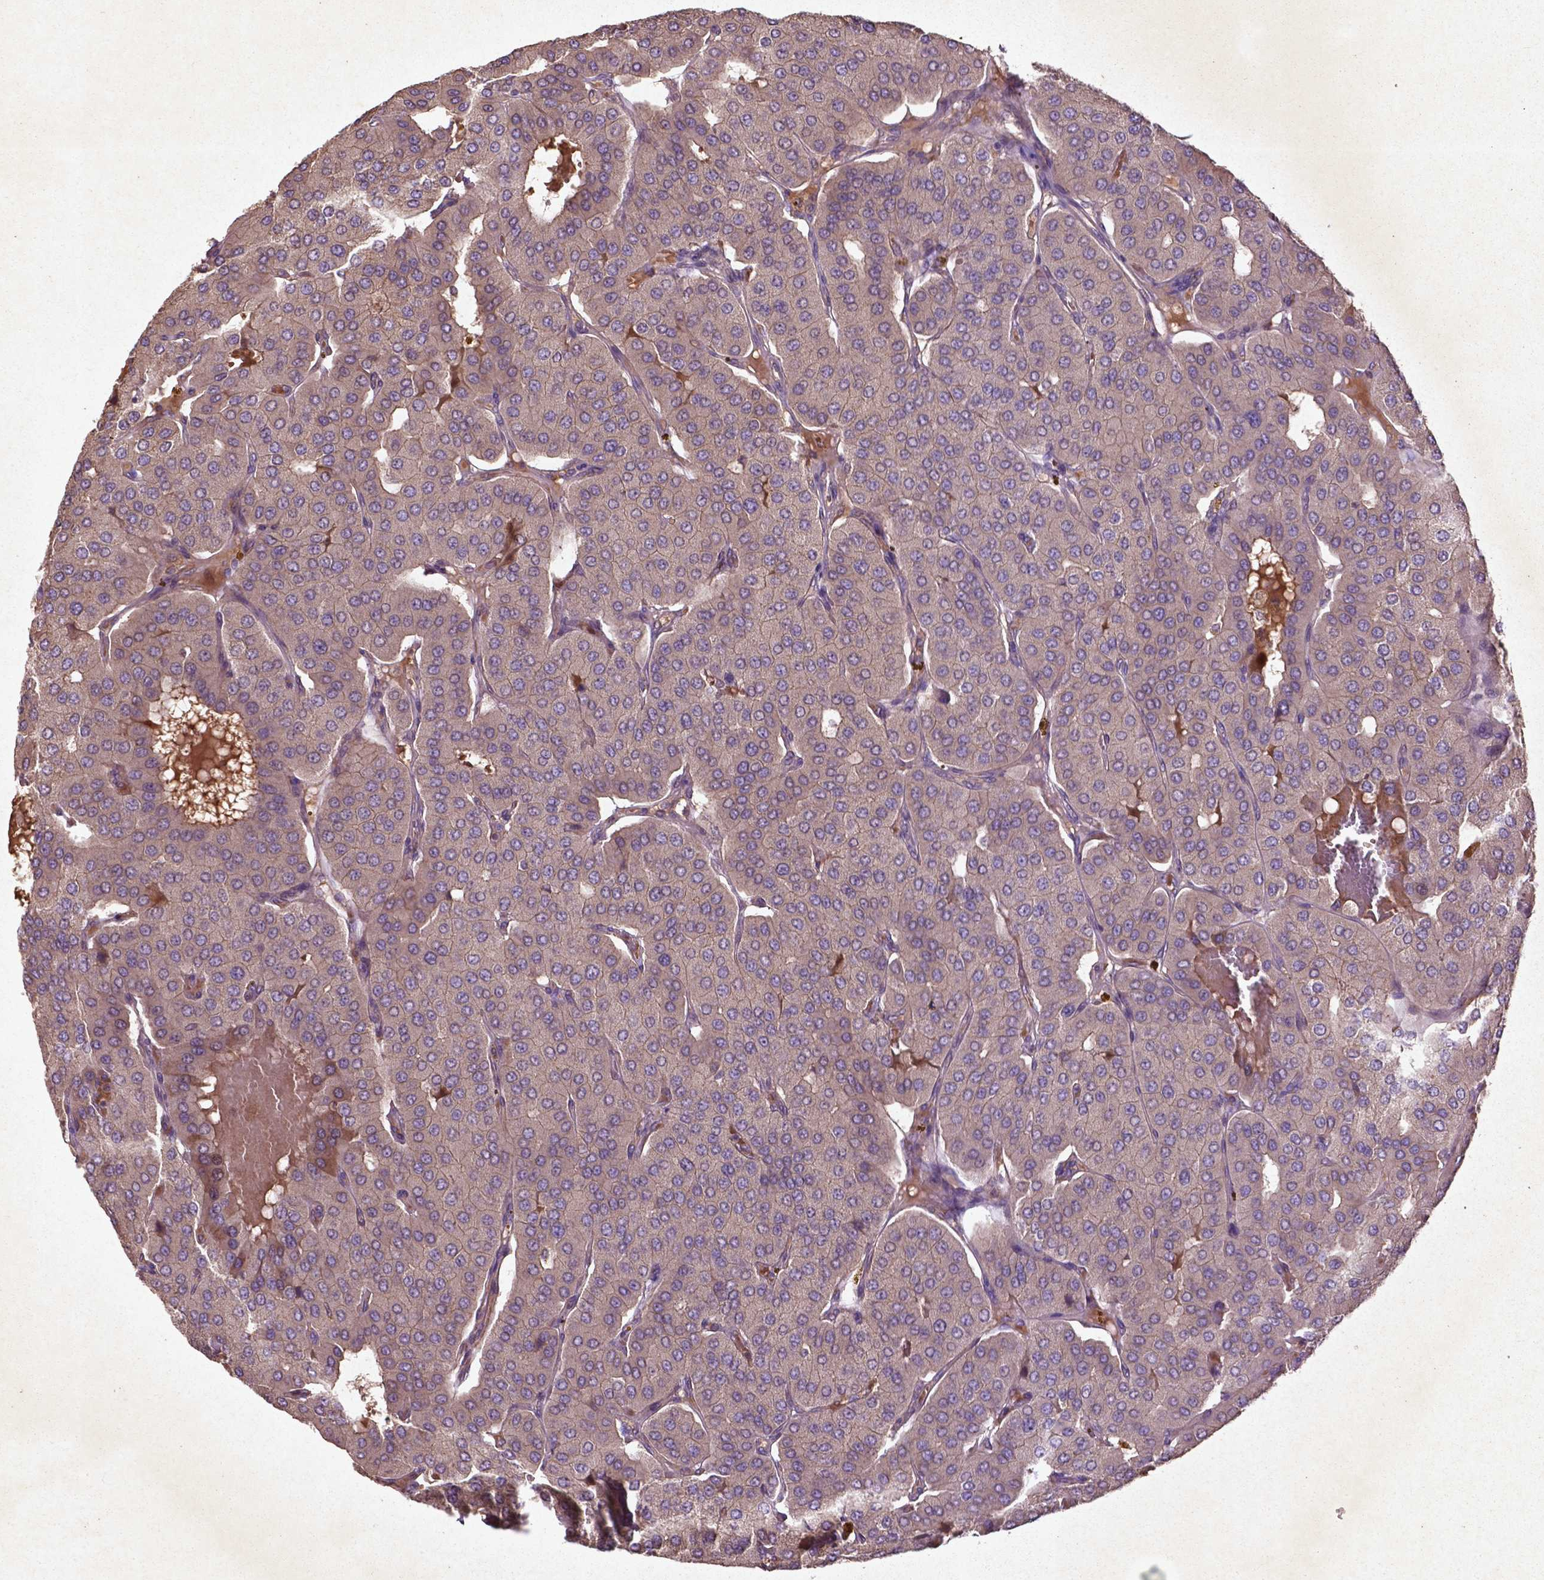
{"staining": {"intensity": "weak", "quantity": ">75%", "location": "cytoplasmic/membranous"}, "tissue": "parathyroid gland", "cell_type": "Glandular cells", "image_type": "normal", "snomed": [{"axis": "morphology", "description": "Normal tissue, NOS"}, {"axis": "morphology", "description": "Adenoma, NOS"}, {"axis": "topography", "description": "Parathyroid gland"}], "caption": "Immunohistochemistry (IHC) (DAB (3,3'-diaminobenzidine)) staining of unremarkable parathyroid gland shows weak cytoplasmic/membranous protein staining in about >75% of glandular cells.", "gene": "COQ2", "patient": {"sex": "female", "age": 86}}